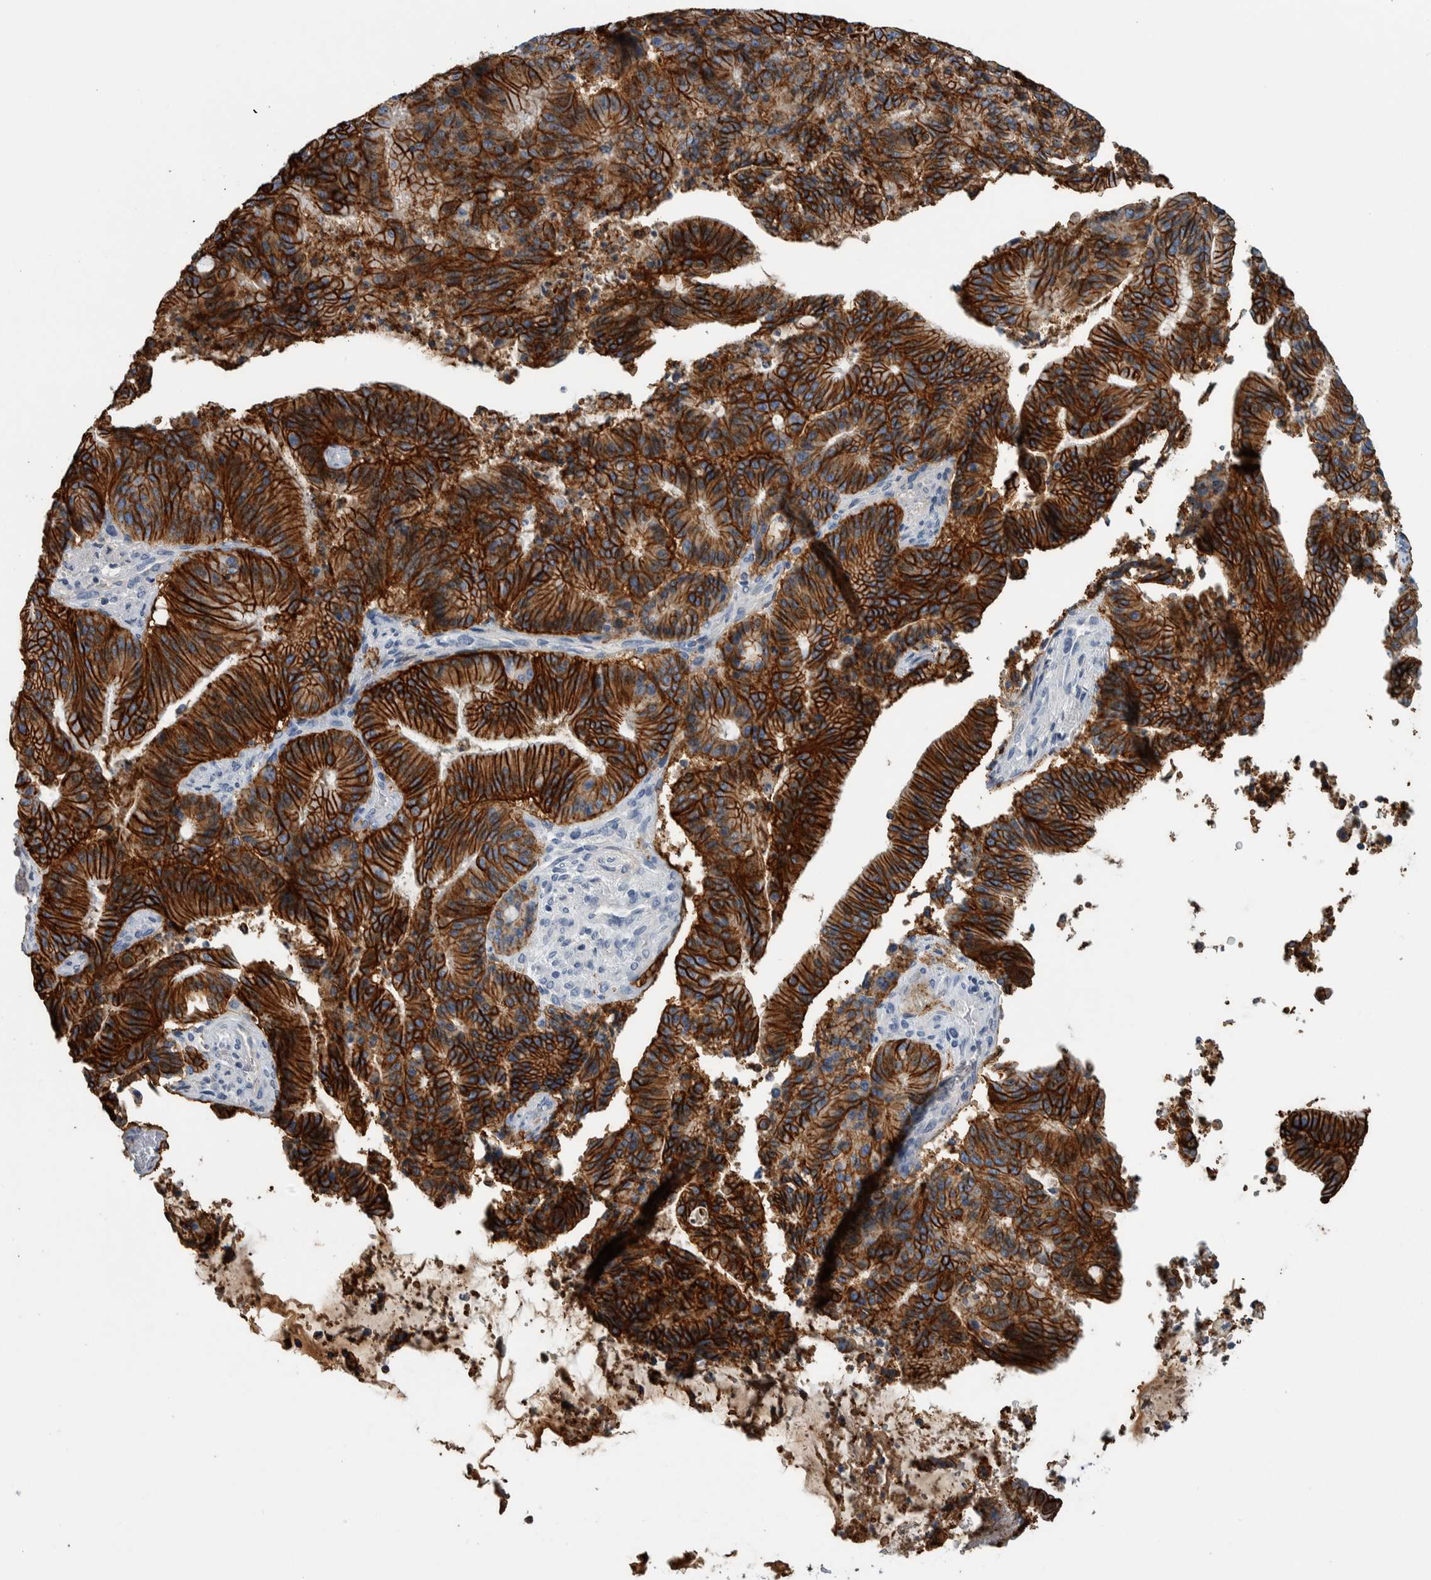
{"staining": {"intensity": "strong", "quantity": ">75%", "location": "cytoplasmic/membranous"}, "tissue": "liver cancer", "cell_type": "Tumor cells", "image_type": "cancer", "snomed": [{"axis": "morphology", "description": "Normal tissue, NOS"}, {"axis": "morphology", "description": "Cholangiocarcinoma"}, {"axis": "topography", "description": "Liver"}, {"axis": "topography", "description": "Peripheral nerve tissue"}], "caption": "Immunohistochemical staining of cholangiocarcinoma (liver) reveals strong cytoplasmic/membranous protein expression in about >75% of tumor cells.", "gene": "CDH17", "patient": {"sex": "female", "age": 73}}